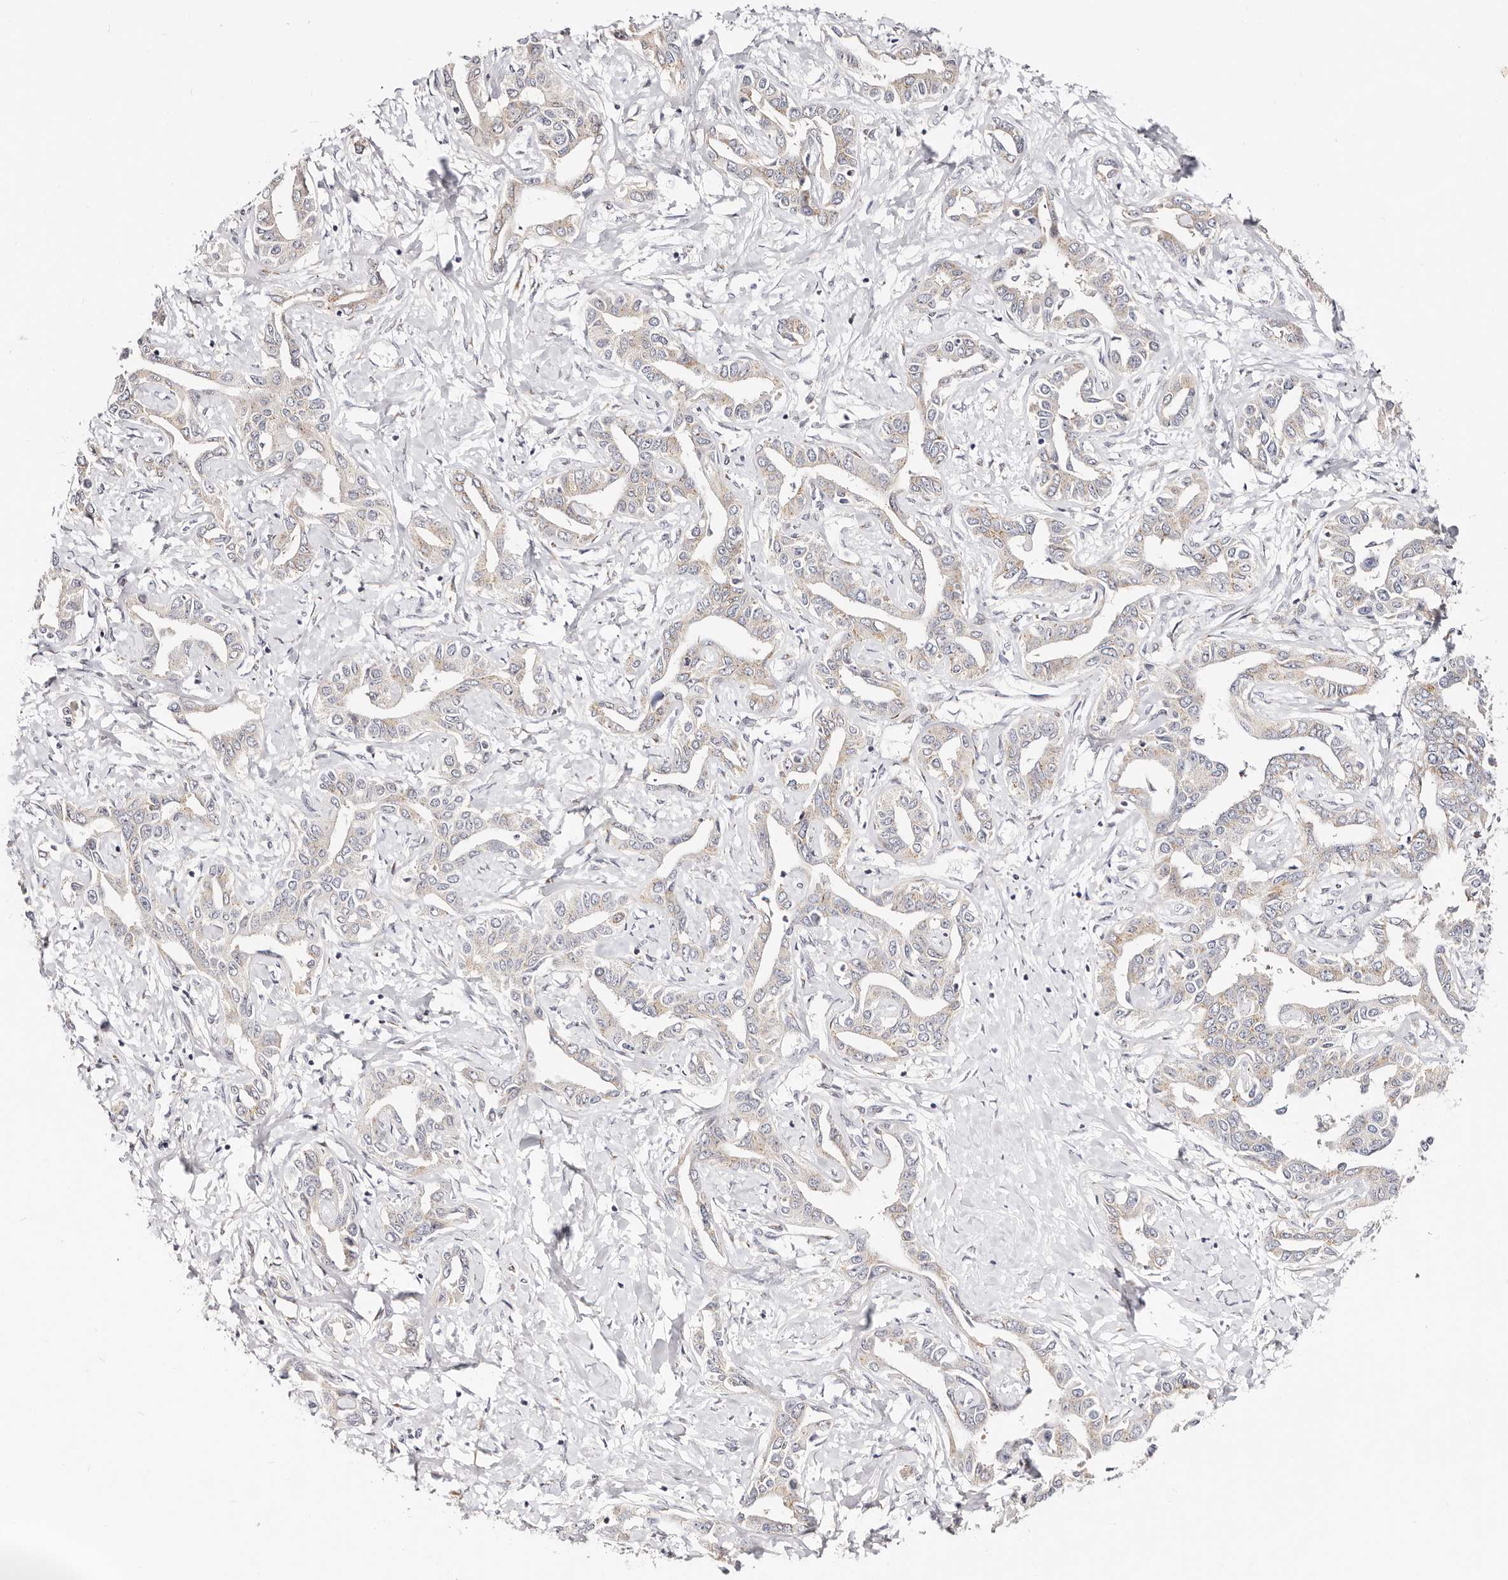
{"staining": {"intensity": "weak", "quantity": "<25%", "location": "cytoplasmic/membranous"}, "tissue": "liver cancer", "cell_type": "Tumor cells", "image_type": "cancer", "snomed": [{"axis": "morphology", "description": "Cholangiocarcinoma"}, {"axis": "topography", "description": "Liver"}], "caption": "DAB (3,3'-diaminobenzidine) immunohistochemical staining of liver cancer displays no significant positivity in tumor cells.", "gene": "VIPAS39", "patient": {"sex": "male", "age": 59}}